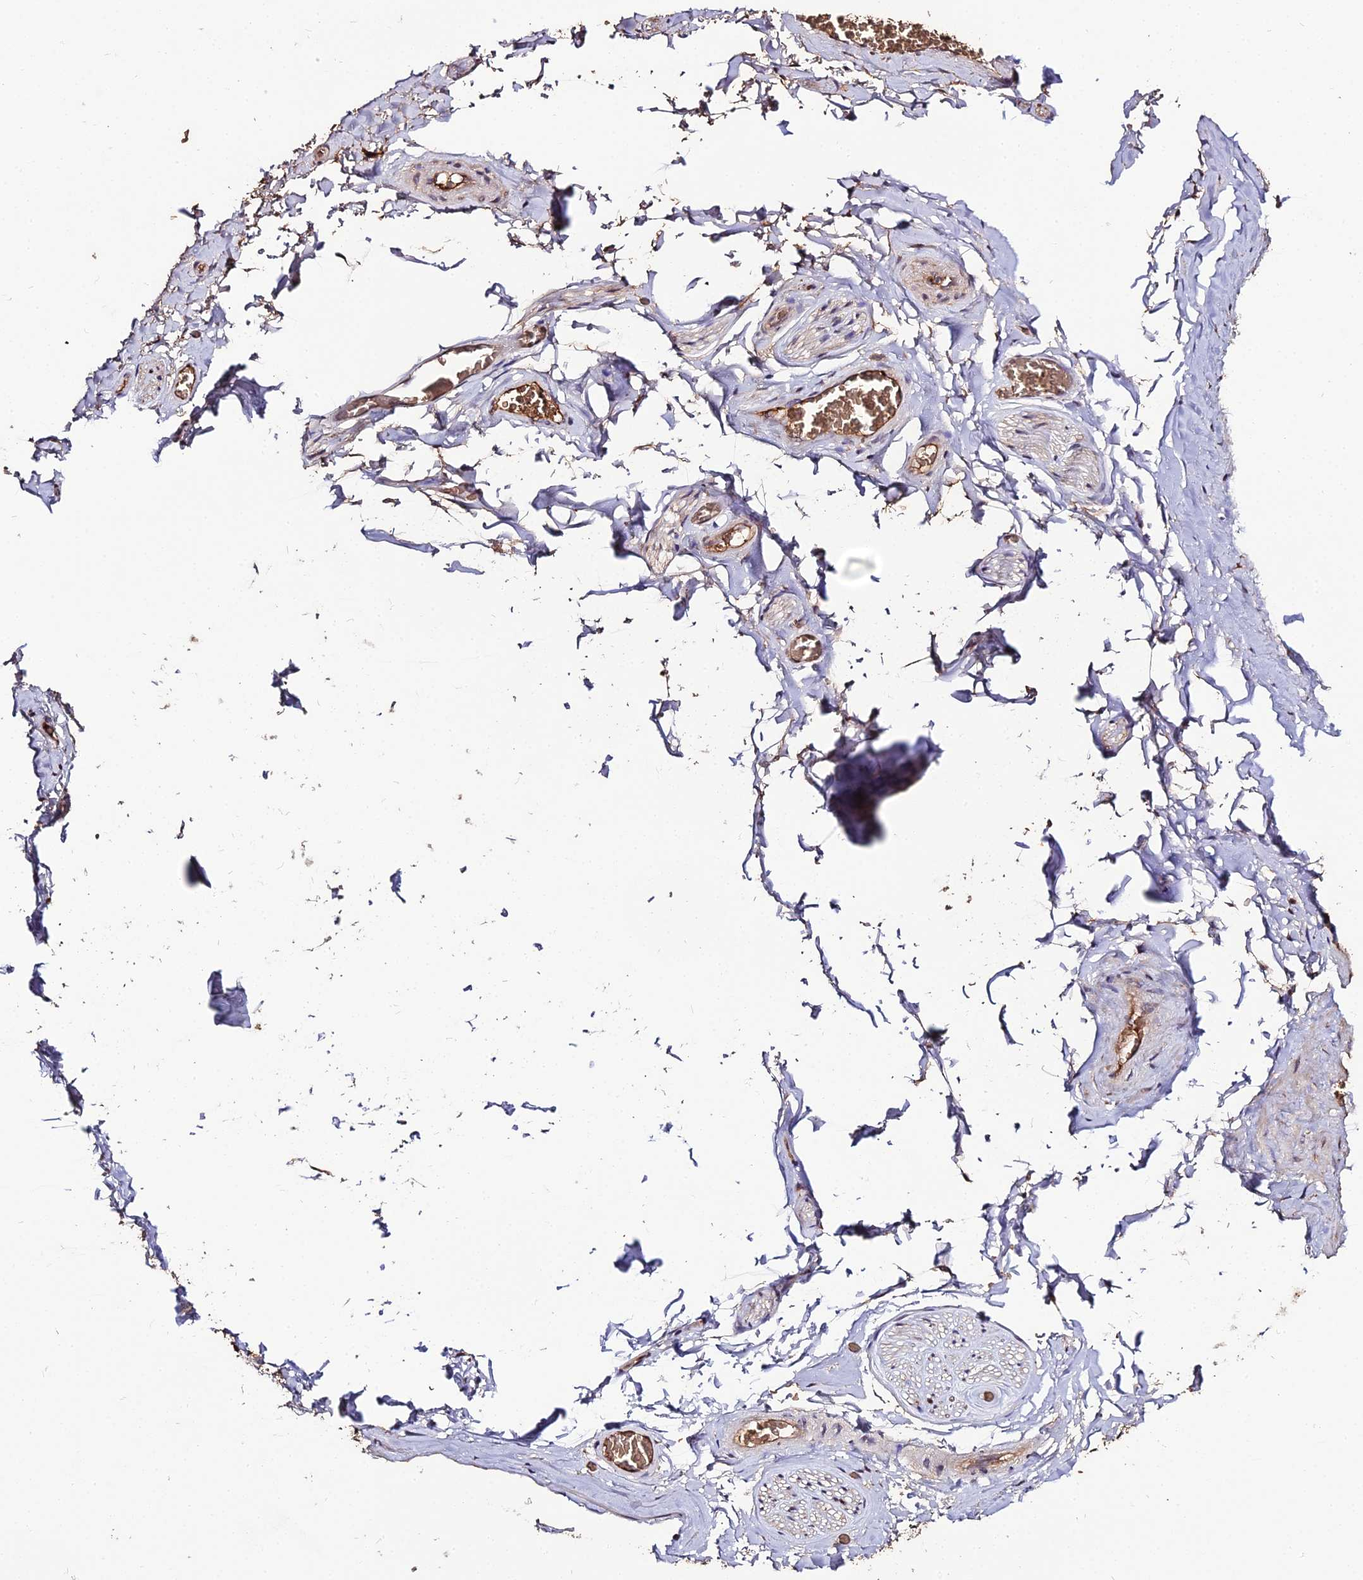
{"staining": {"intensity": "moderate", "quantity": ">75%", "location": "cytoplasmic/membranous,nuclear"}, "tissue": "adipose tissue", "cell_type": "Adipocytes", "image_type": "normal", "snomed": [{"axis": "morphology", "description": "Normal tissue, NOS"}, {"axis": "topography", "description": "Soft tissue"}, {"axis": "topography", "description": "Adipose tissue"}, {"axis": "topography", "description": "Vascular tissue"}, {"axis": "topography", "description": "Peripheral nerve tissue"}], "caption": "IHC photomicrograph of unremarkable adipose tissue: adipose tissue stained using immunohistochemistry (IHC) demonstrates medium levels of moderate protein expression localized specifically in the cytoplasmic/membranous,nuclear of adipocytes, appearing as a cytoplasmic/membranous,nuclear brown color.", "gene": "ZDBF2", "patient": {"sex": "male", "age": 46}}